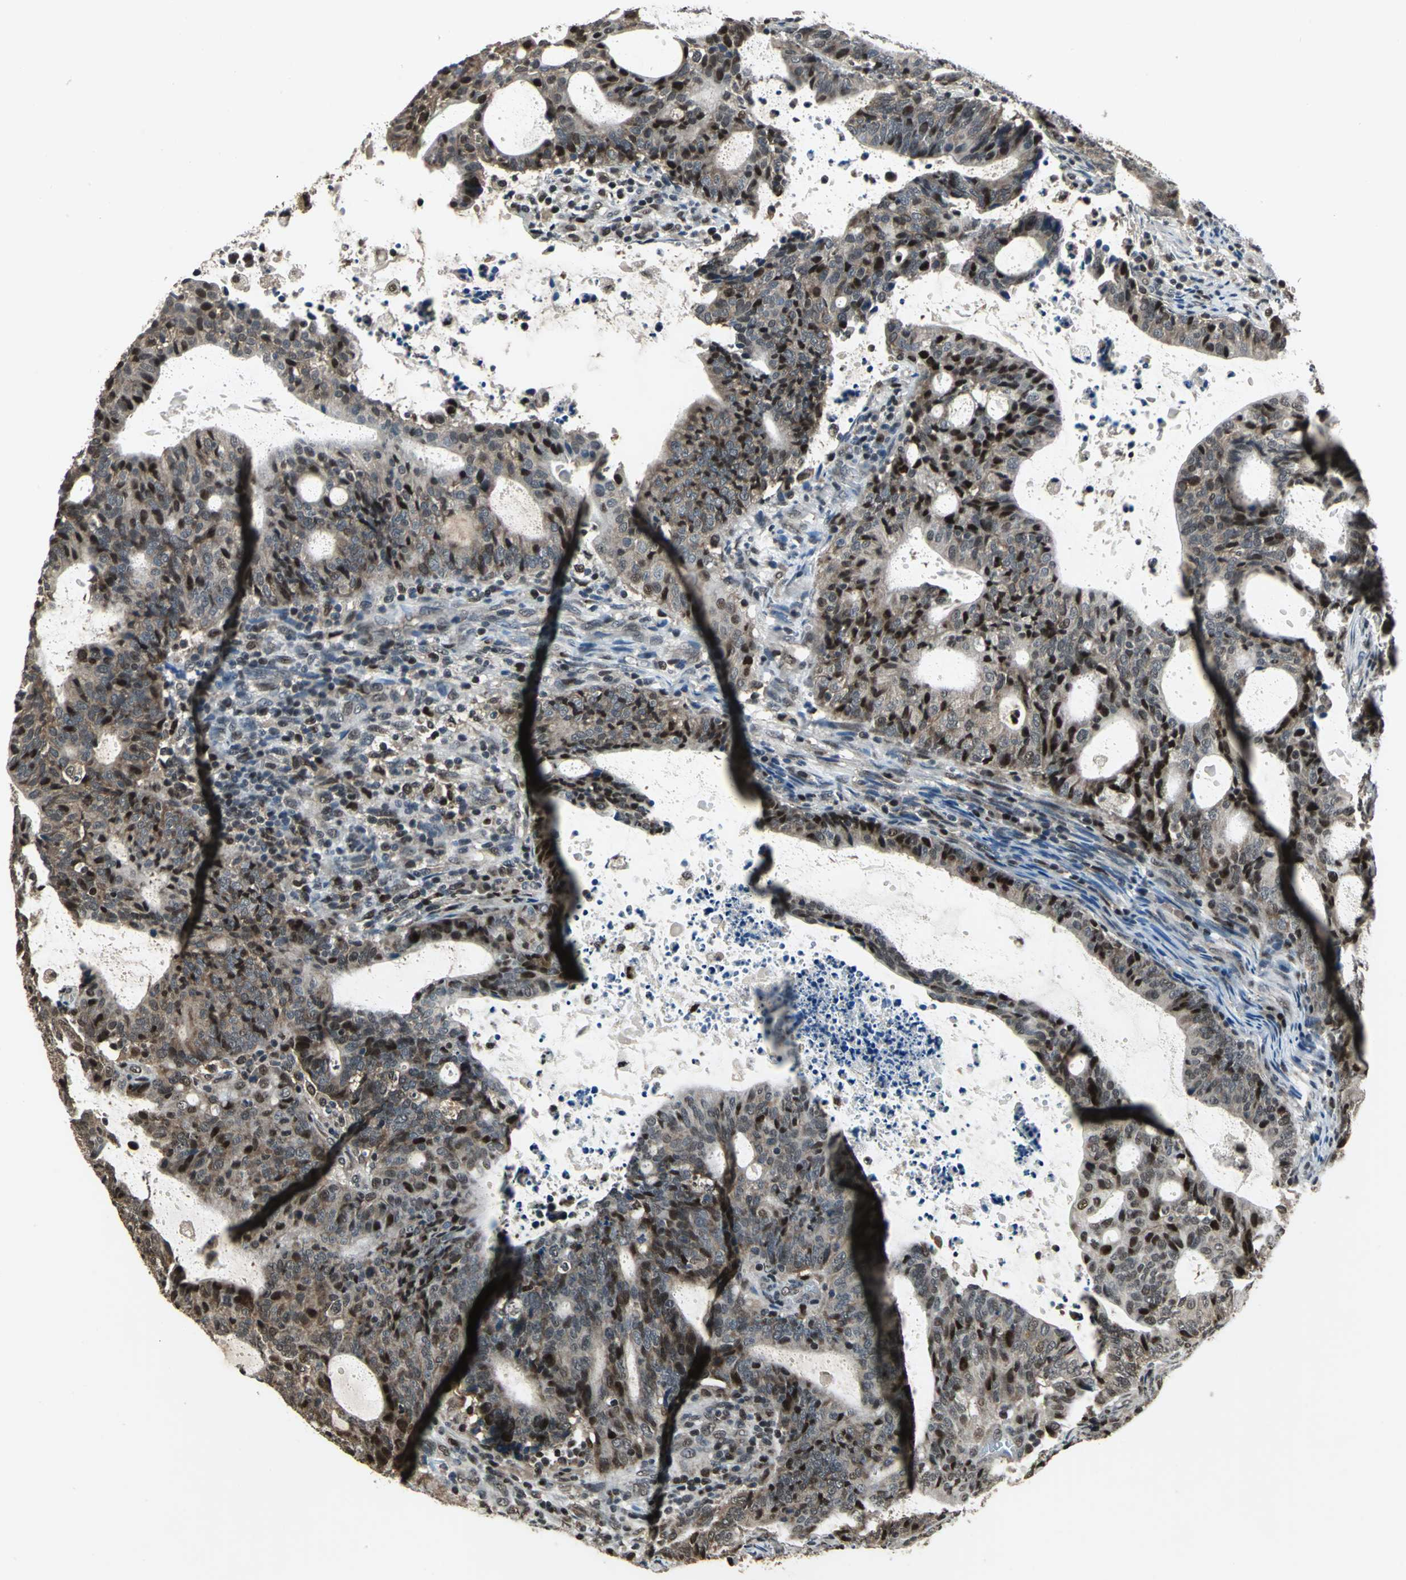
{"staining": {"intensity": "strong", "quantity": "25%-75%", "location": "nuclear"}, "tissue": "endometrial cancer", "cell_type": "Tumor cells", "image_type": "cancer", "snomed": [{"axis": "morphology", "description": "Adenocarcinoma, NOS"}, {"axis": "topography", "description": "Uterus"}], "caption": "DAB immunohistochemical staining of endometrial cancer demonstrates strong nuclear protein staining in about 25%-75% of tumor cells. (DAB (3,3'-diaminobenzidine) = brown stain, brightfield microscopy at high magnification).", "gene": "MIS18BP1", "patient": {"sex": "female", "age": 83}}